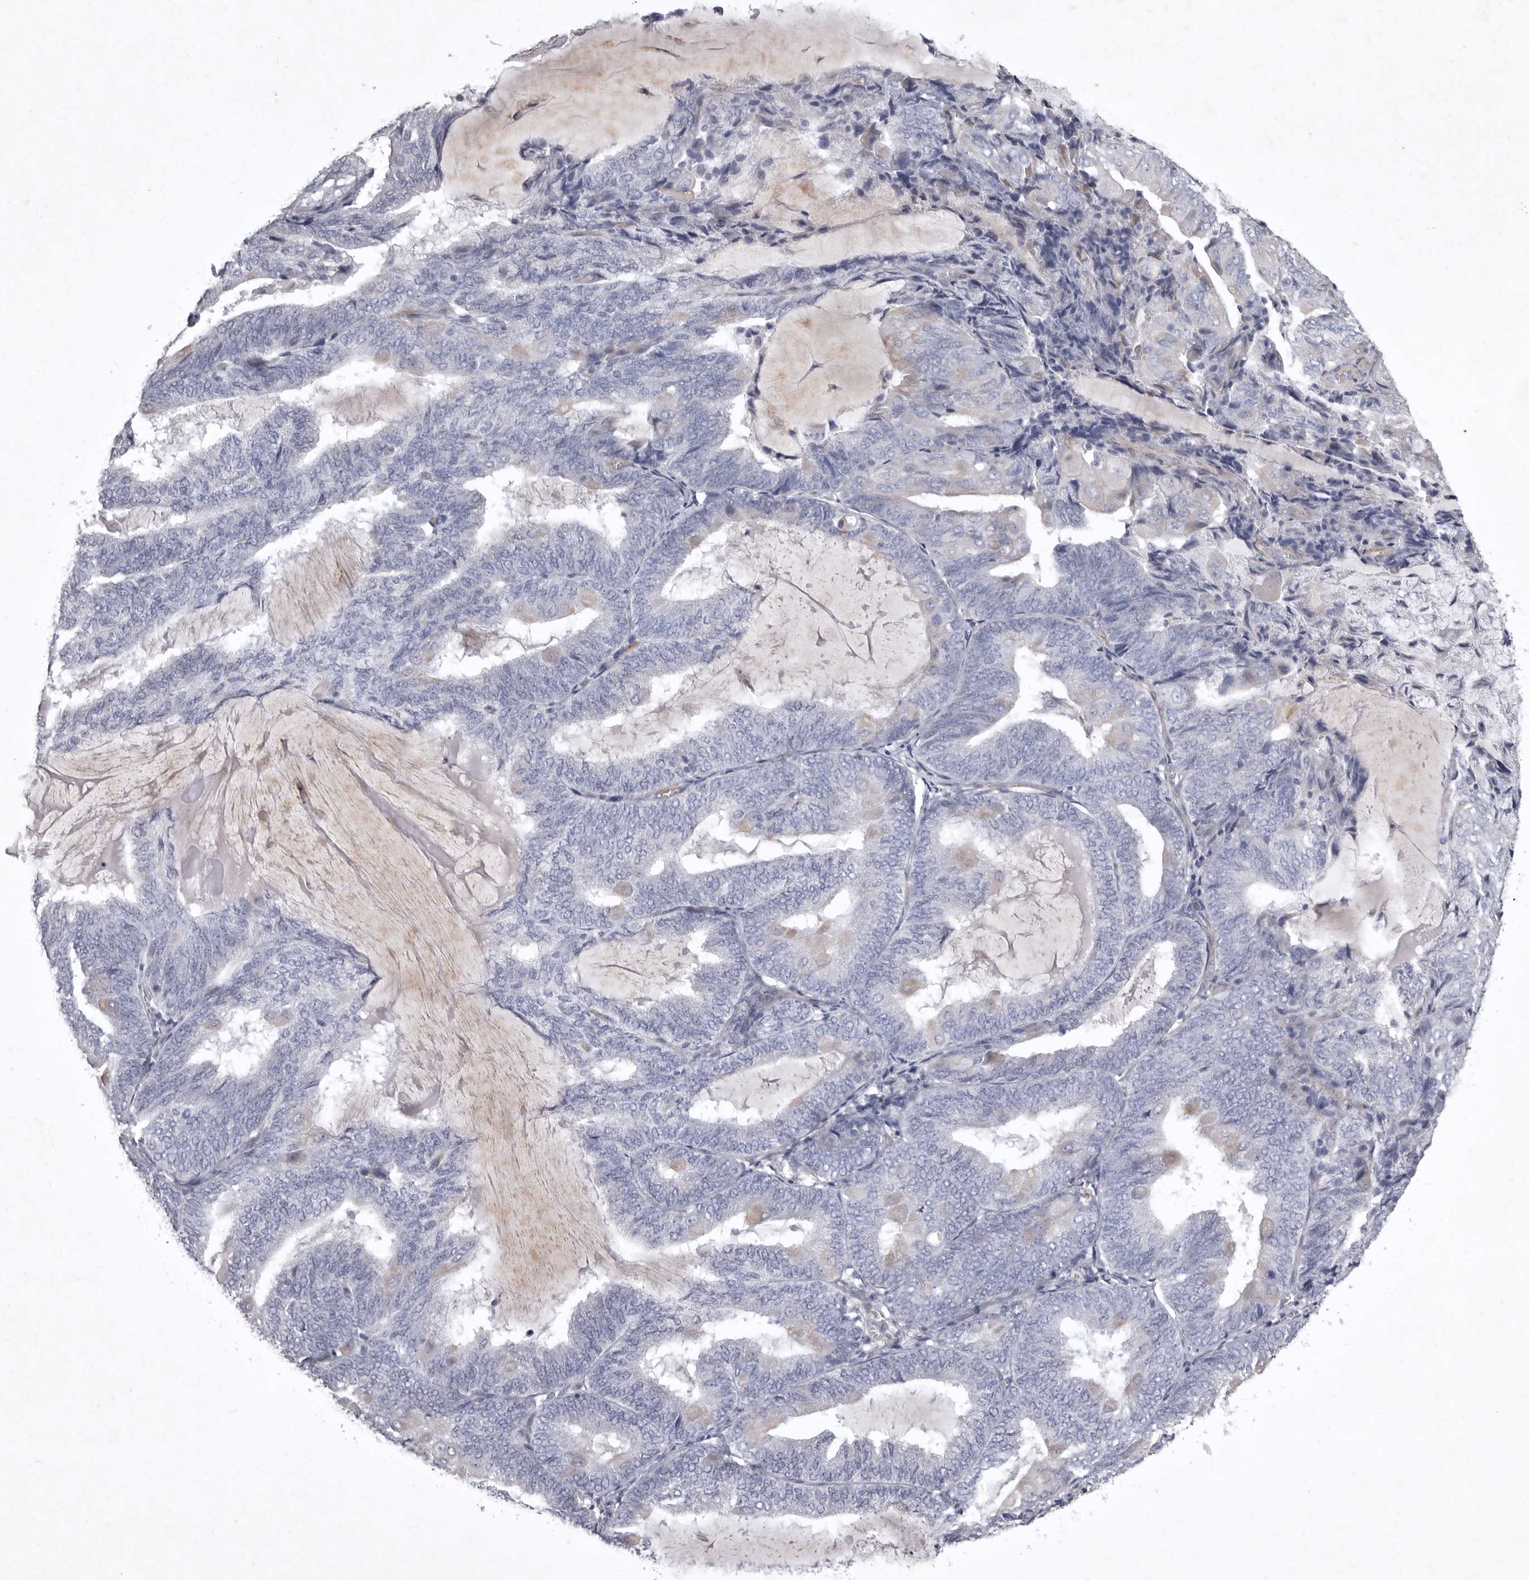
{"staining": {"intensity": "negative", "quantity": "none", "location": "none"}, "tissue": "endometrial cancer", "cell_type": "Tumor cells", "image_type": "cancer", "snomed": [{"axis": "morphology", "description": "Adenocarcinoma, NOS"}, {"axis": "topography", "description": "Endometrium"}], "caption": "Human endometrial adenocarcinoma stained for a protein using IHC demonstrates no positivity in tumor cells.", "gene": "NKAIN4", "patient": {"sex": "female", "age": 81}}